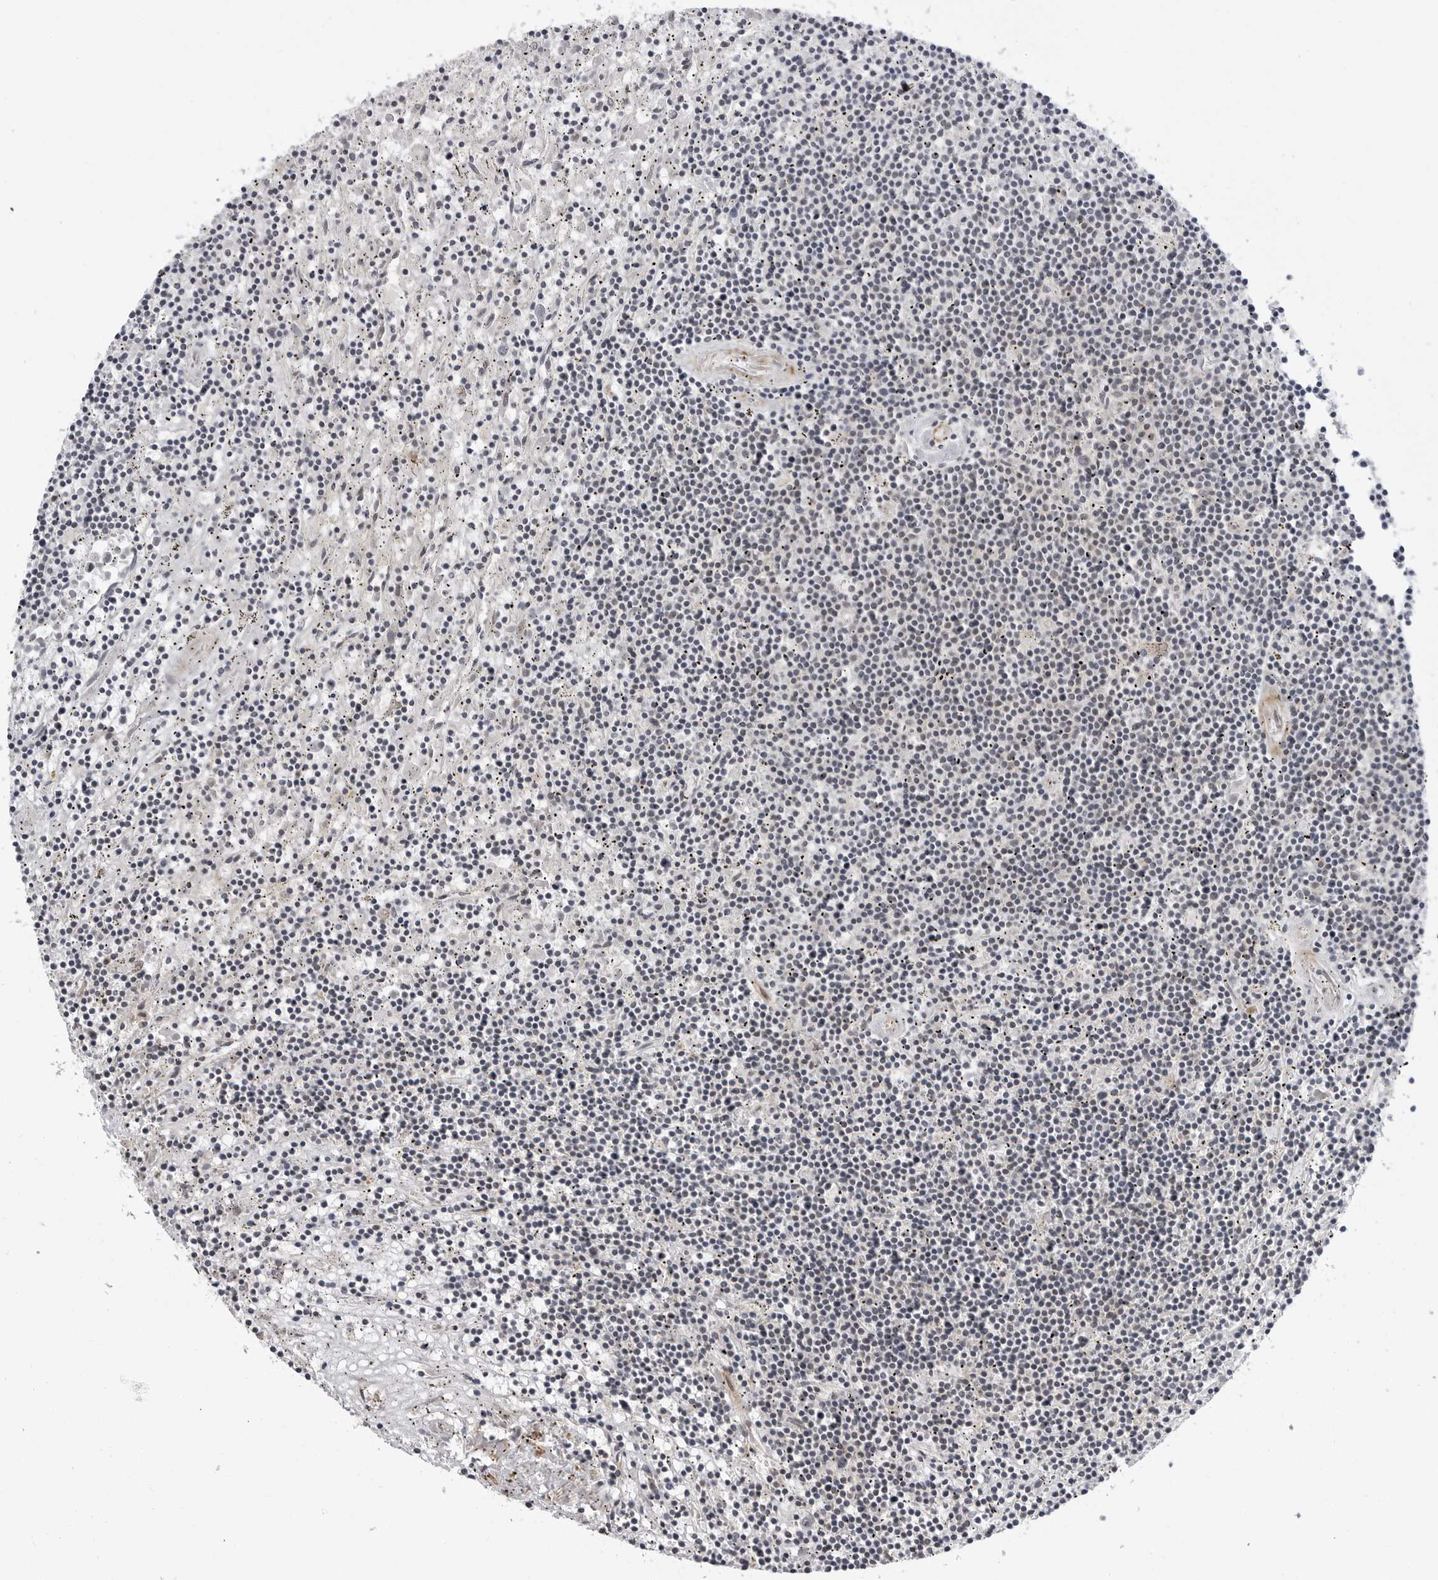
{"staining": {"intensity": "negative", "quantity": "none", "location": "none"}, "tissue": "lymphoma", "cell_type": "Tumor cells", "image_type": "cancer", "snomed": [{"axis": "morphology", "description": "Malignant lymphoma, non-Hodgkin's type, Low grade"}, {"axis": "topography", "description": "Spleen"}], "caption": "Lymphoma stained for a protein using immunohistochemistry (IHC) exhibits no expression tumor cells.", "gene": "ADAMTS5", "patient": {"sex": "male", "age": 76}}